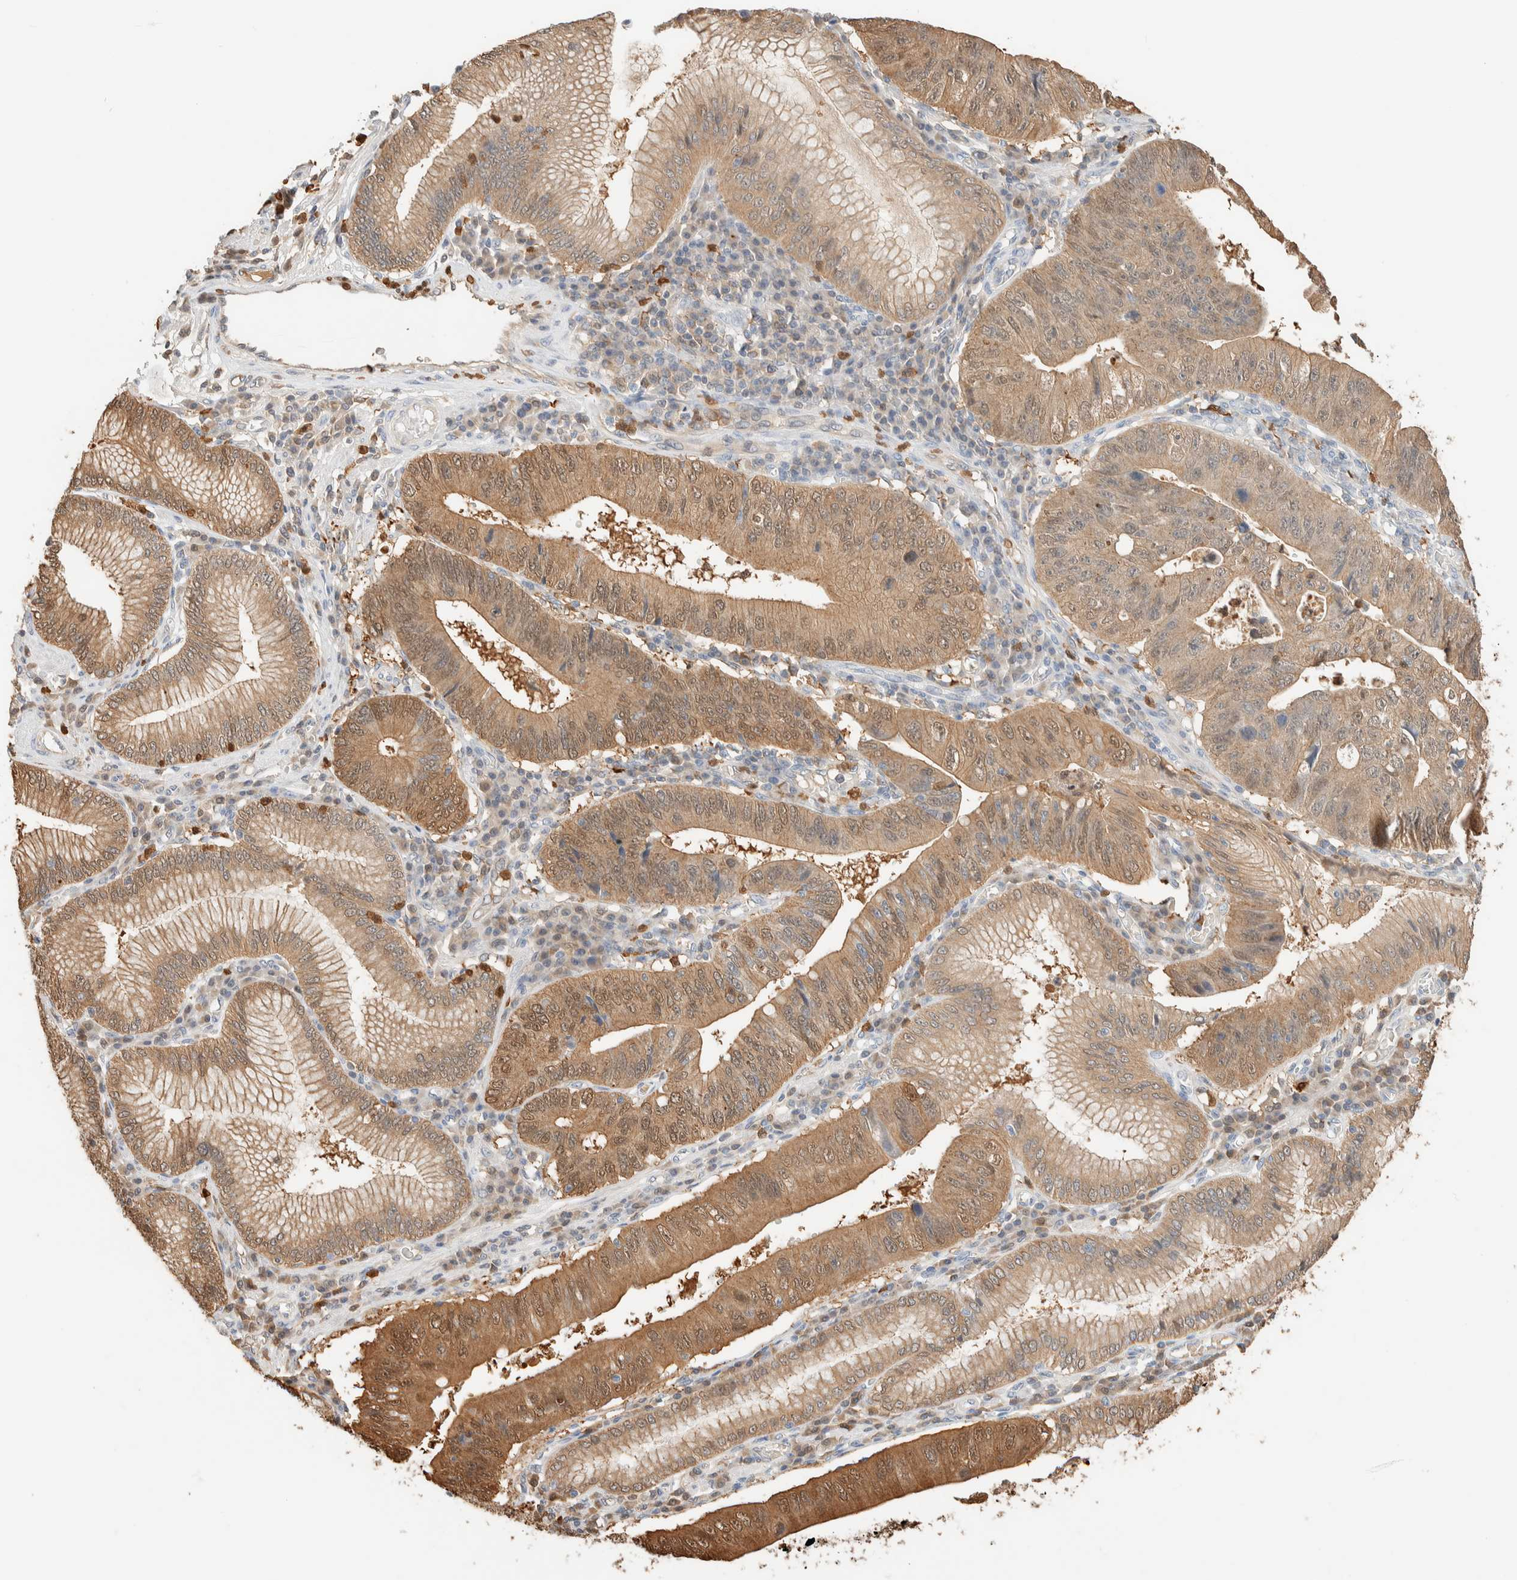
{"staining": {"intensity": "moderate", "quantity": ">75%", "location": "cytoplasmic/membranous,nuclear"}, "tissue": "stomach cancer", "cell_type": "Tumor cells", "image_type": "cancer", "snomed": [{"axis": "morphology", "description": "Adenocarcinoma, NOS"}, {"axis": "topography", "description": "Stomach"}], "caption": "Adenocarcinoma (stomach) stained for a protein (brown) reveals moderate cytoplasmic/membranous and nuclear positive staining in approximately >75% of tumor cells.", "gene": "SETD4", "patient": {"sex": "male", "age": 59}}